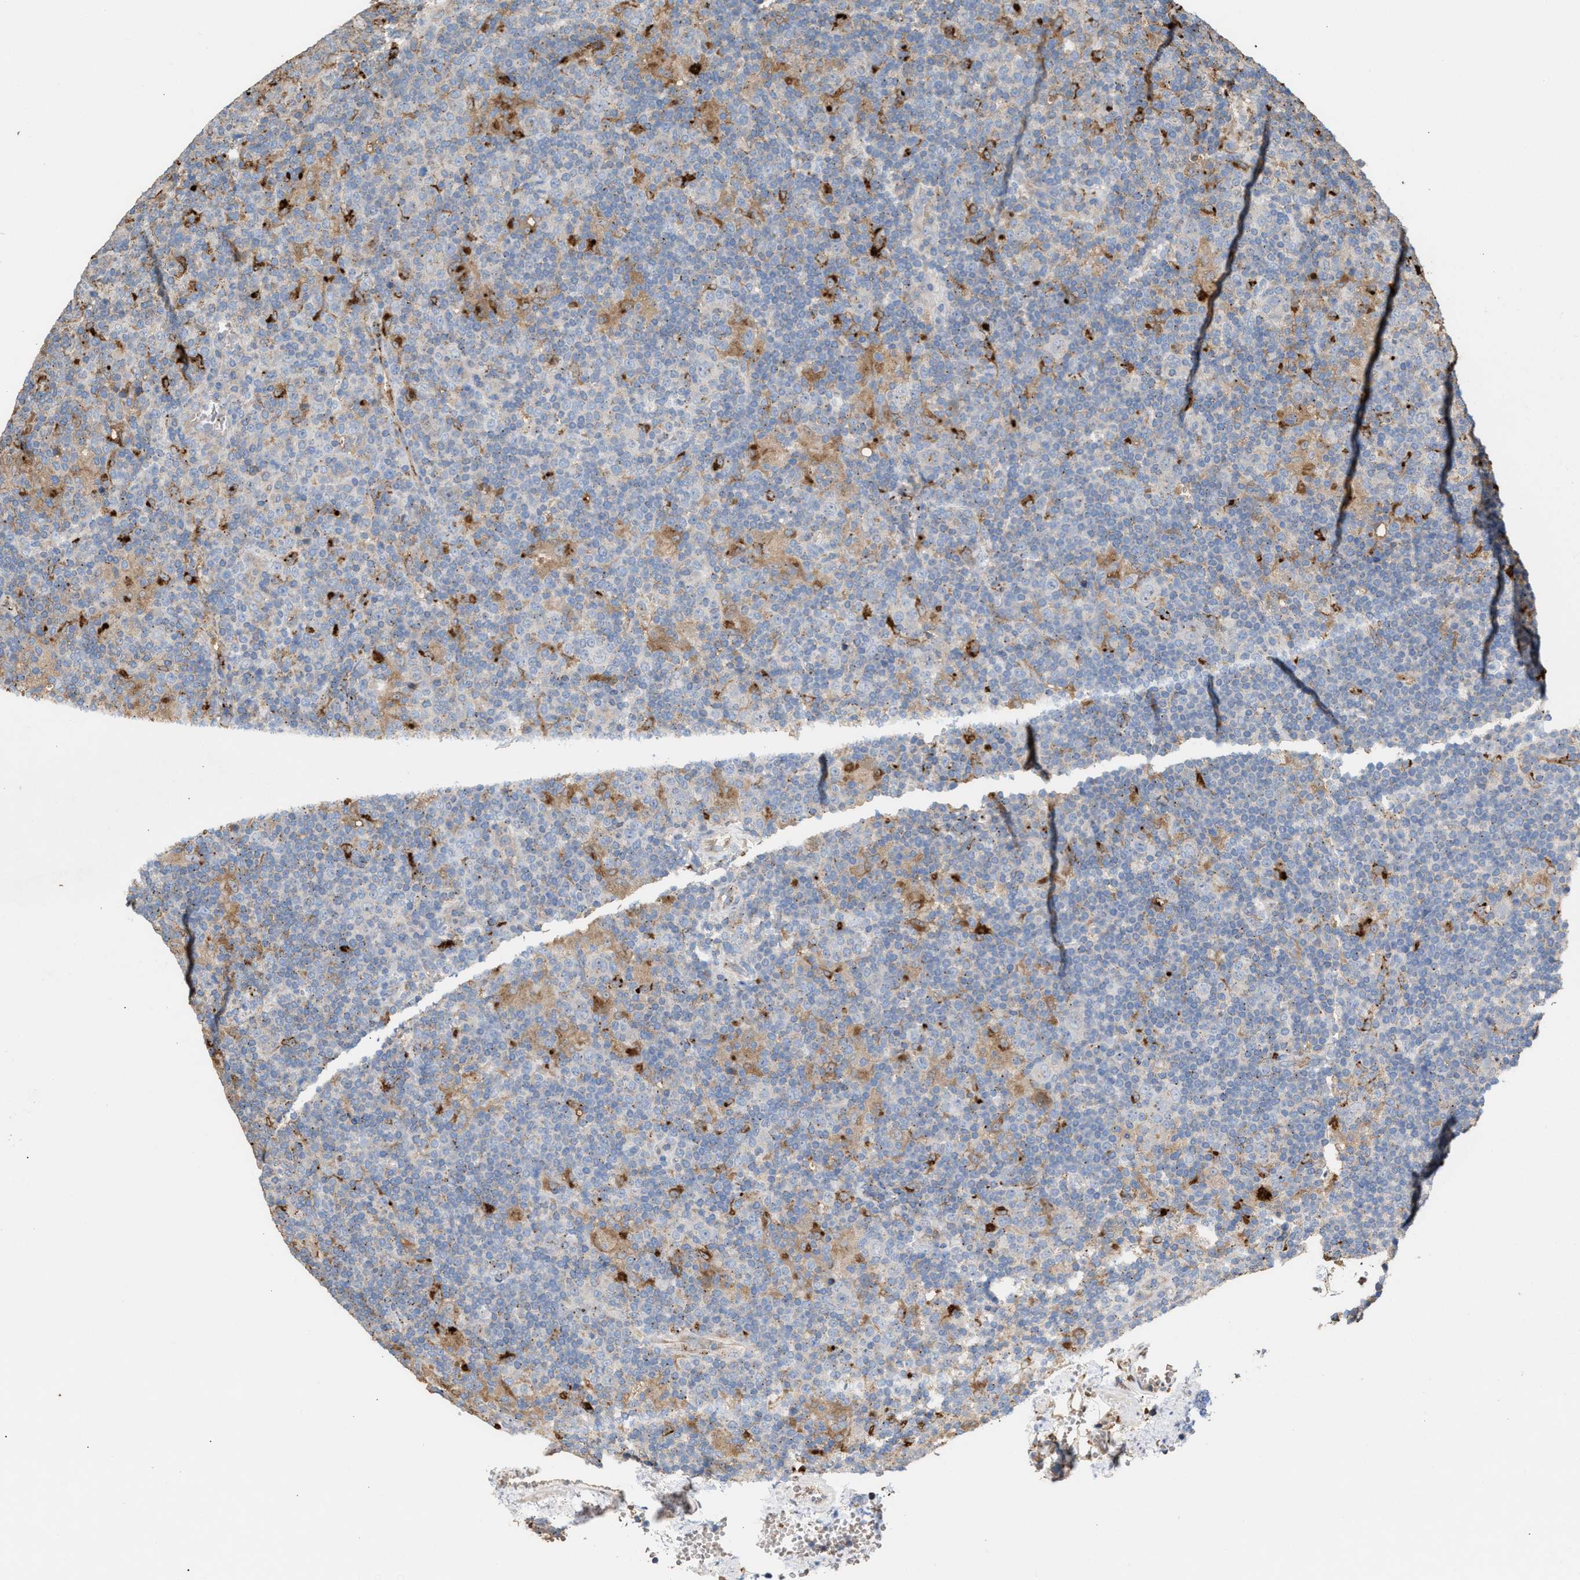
{"staining": {"intensity": "negative", "quantity": "none", "location": "none"}, "tissue": "lymphoma", "cell_type": "Tumor cells", "image_type": "cancer", "snomed": [{"axis": "morphology", "description": "Hodgkin's disease, NOS"}, {"axis": "topography", "description": "Lymph node"}], "caption": "Human lymphoma stained for a protein using immunohistochemistry displays no staining in tumor cells.", "gene": "ELMO3", "patient": {"sex": "female", "age": 57}}